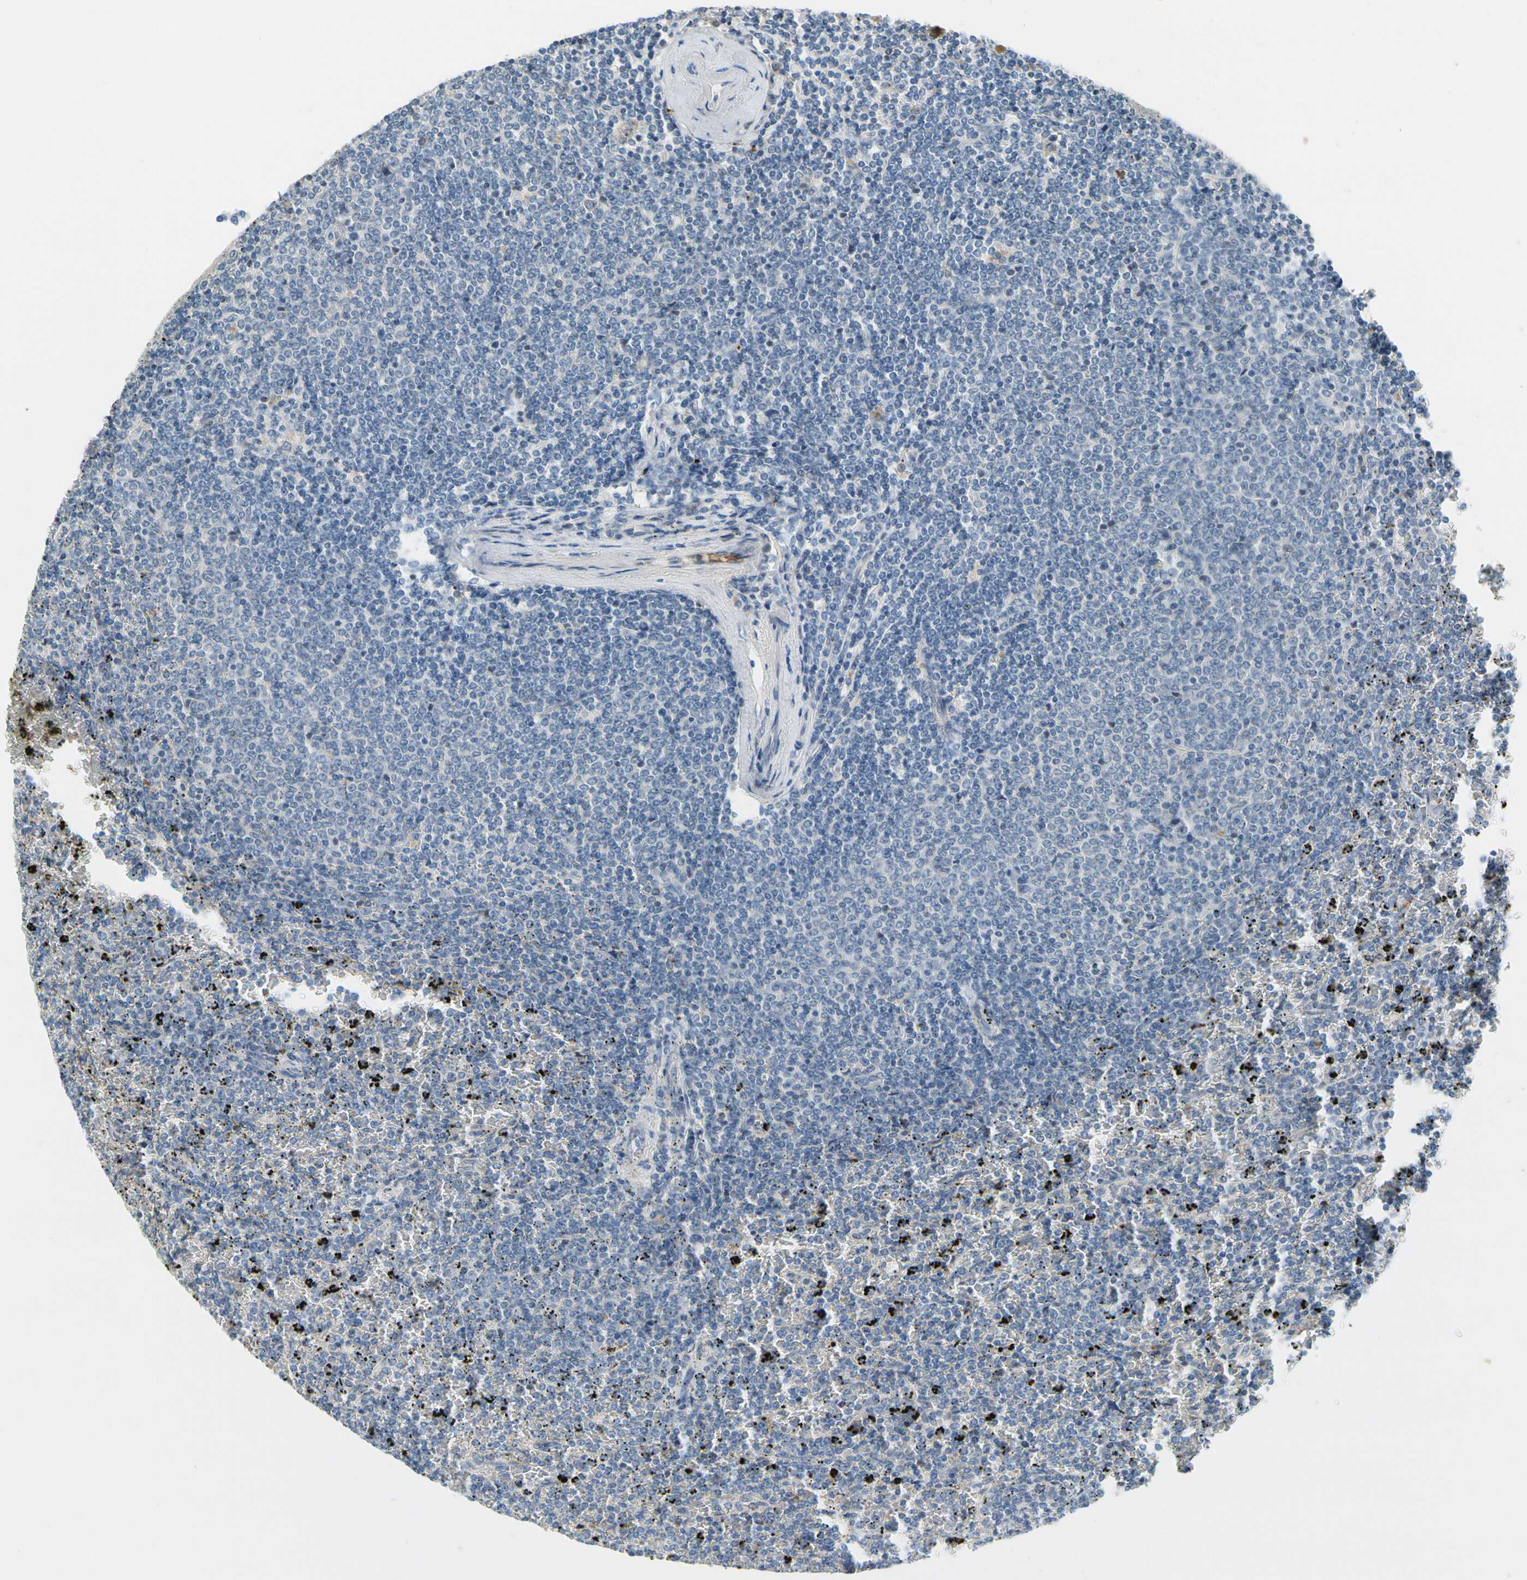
{"staining": {"intensity": "negative", "quantity": "none", "location": "none"}, "tissue": "lymphoma", "cell_type": "Tumor cells", "image_type": "cancer", "snomed": [{"axis": "morphology", "description": "Malignant lymphoma, non-Hodgkin's type, Low grade"}, {"axis": "topography", "description": "Spleen"}], "caption": "Immunohistochemistry micrograph of malignant lymphoma, non-Hodgkin's type (low-grade) stained for a protein (brown), which exhibits no expression in tumor cells.", "gene": "CNDP1", "patient": {"sex": "female", "age": 77}}